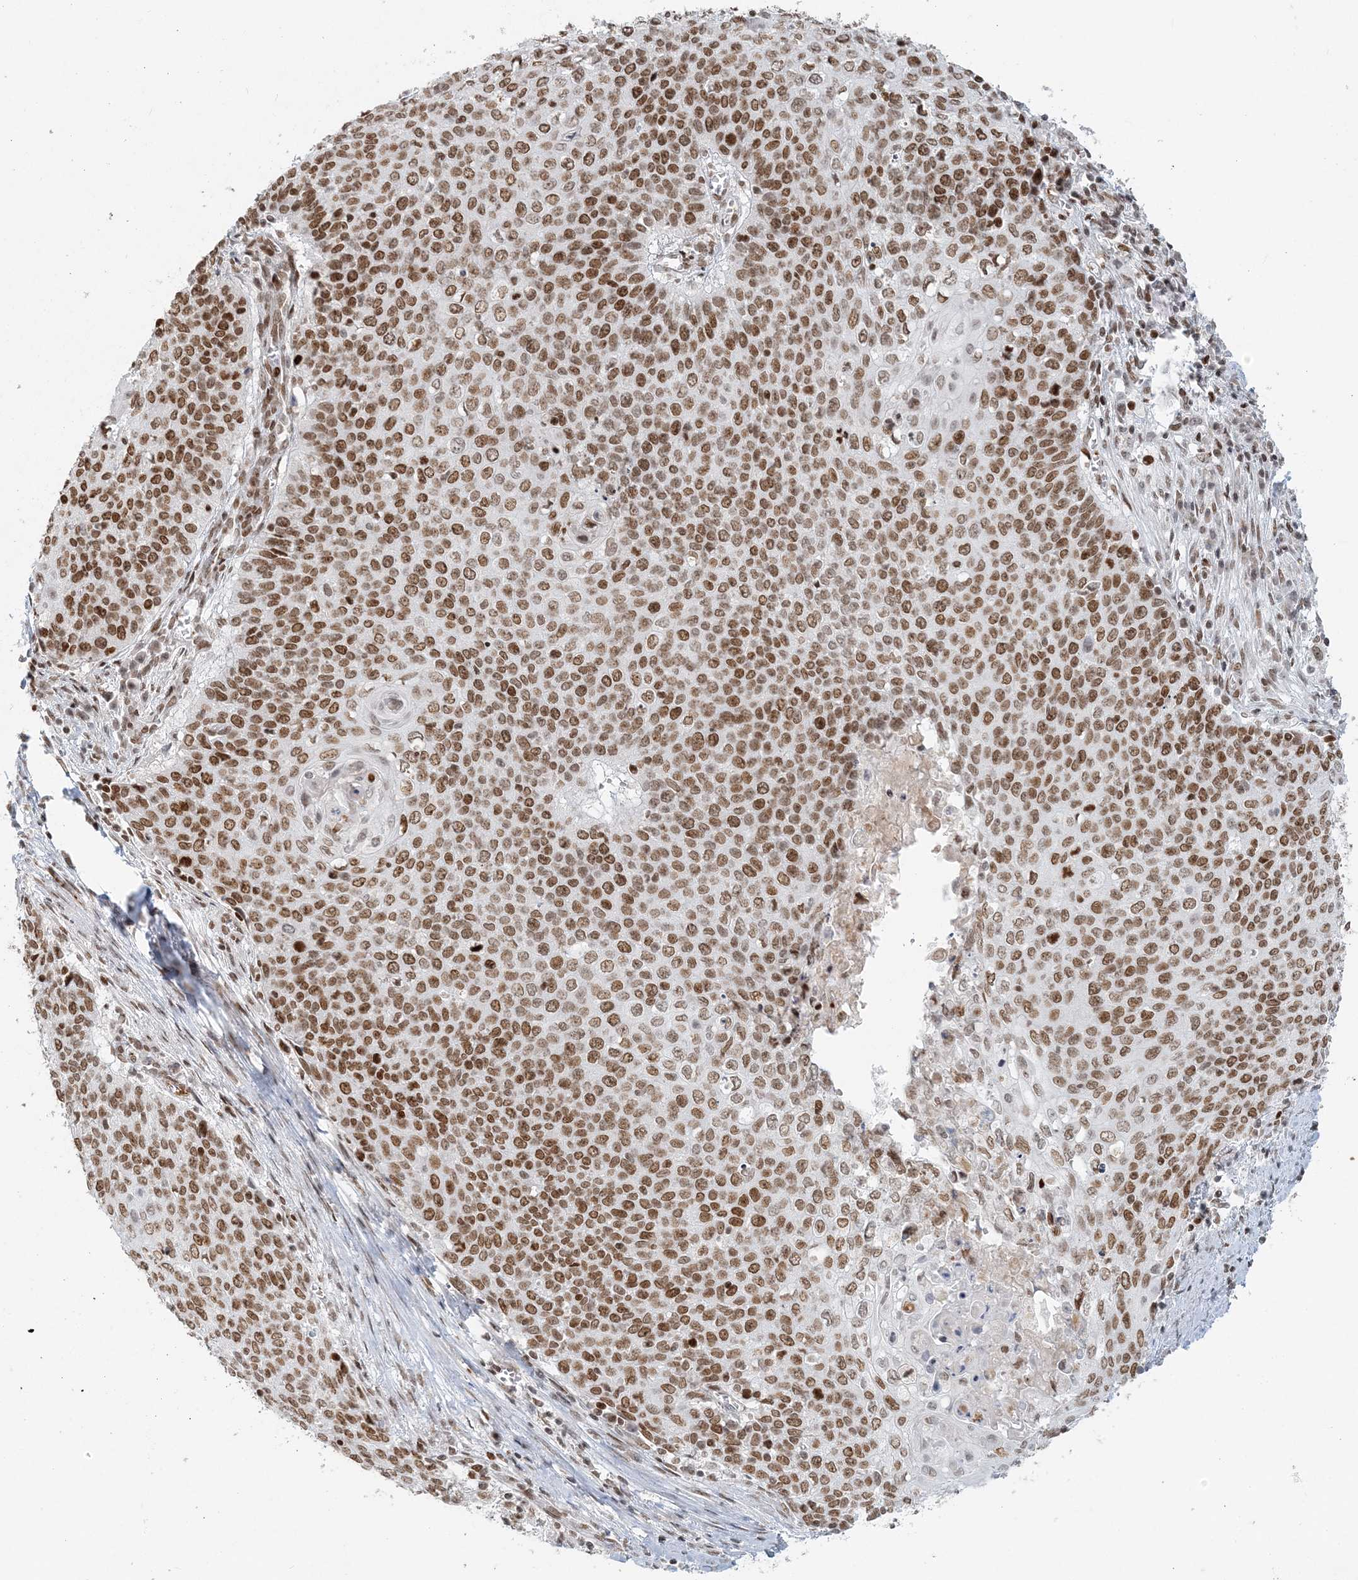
{"staining": {"intensity": "moderate", "quantity": ">75%", "location": "nuclear"}, "tissue": "cervical cancer", "cell_type": "Tumor cells", "image_type": "cancer", "snomed": [{"axis": "morphology", "description": "Squamous cell carcinoma, NOS"}, {"axis": "topography", "description": "Cervix"}], "caption": "The immunohistochemical stain highlights moderate nuclear staining in tumor cells of cervical cancer tissue. The protein is shown in brown color, while the nuclei are stained blue.", "gene": "BAZ1B", "patient": {"sex": "female", "age": 39}}